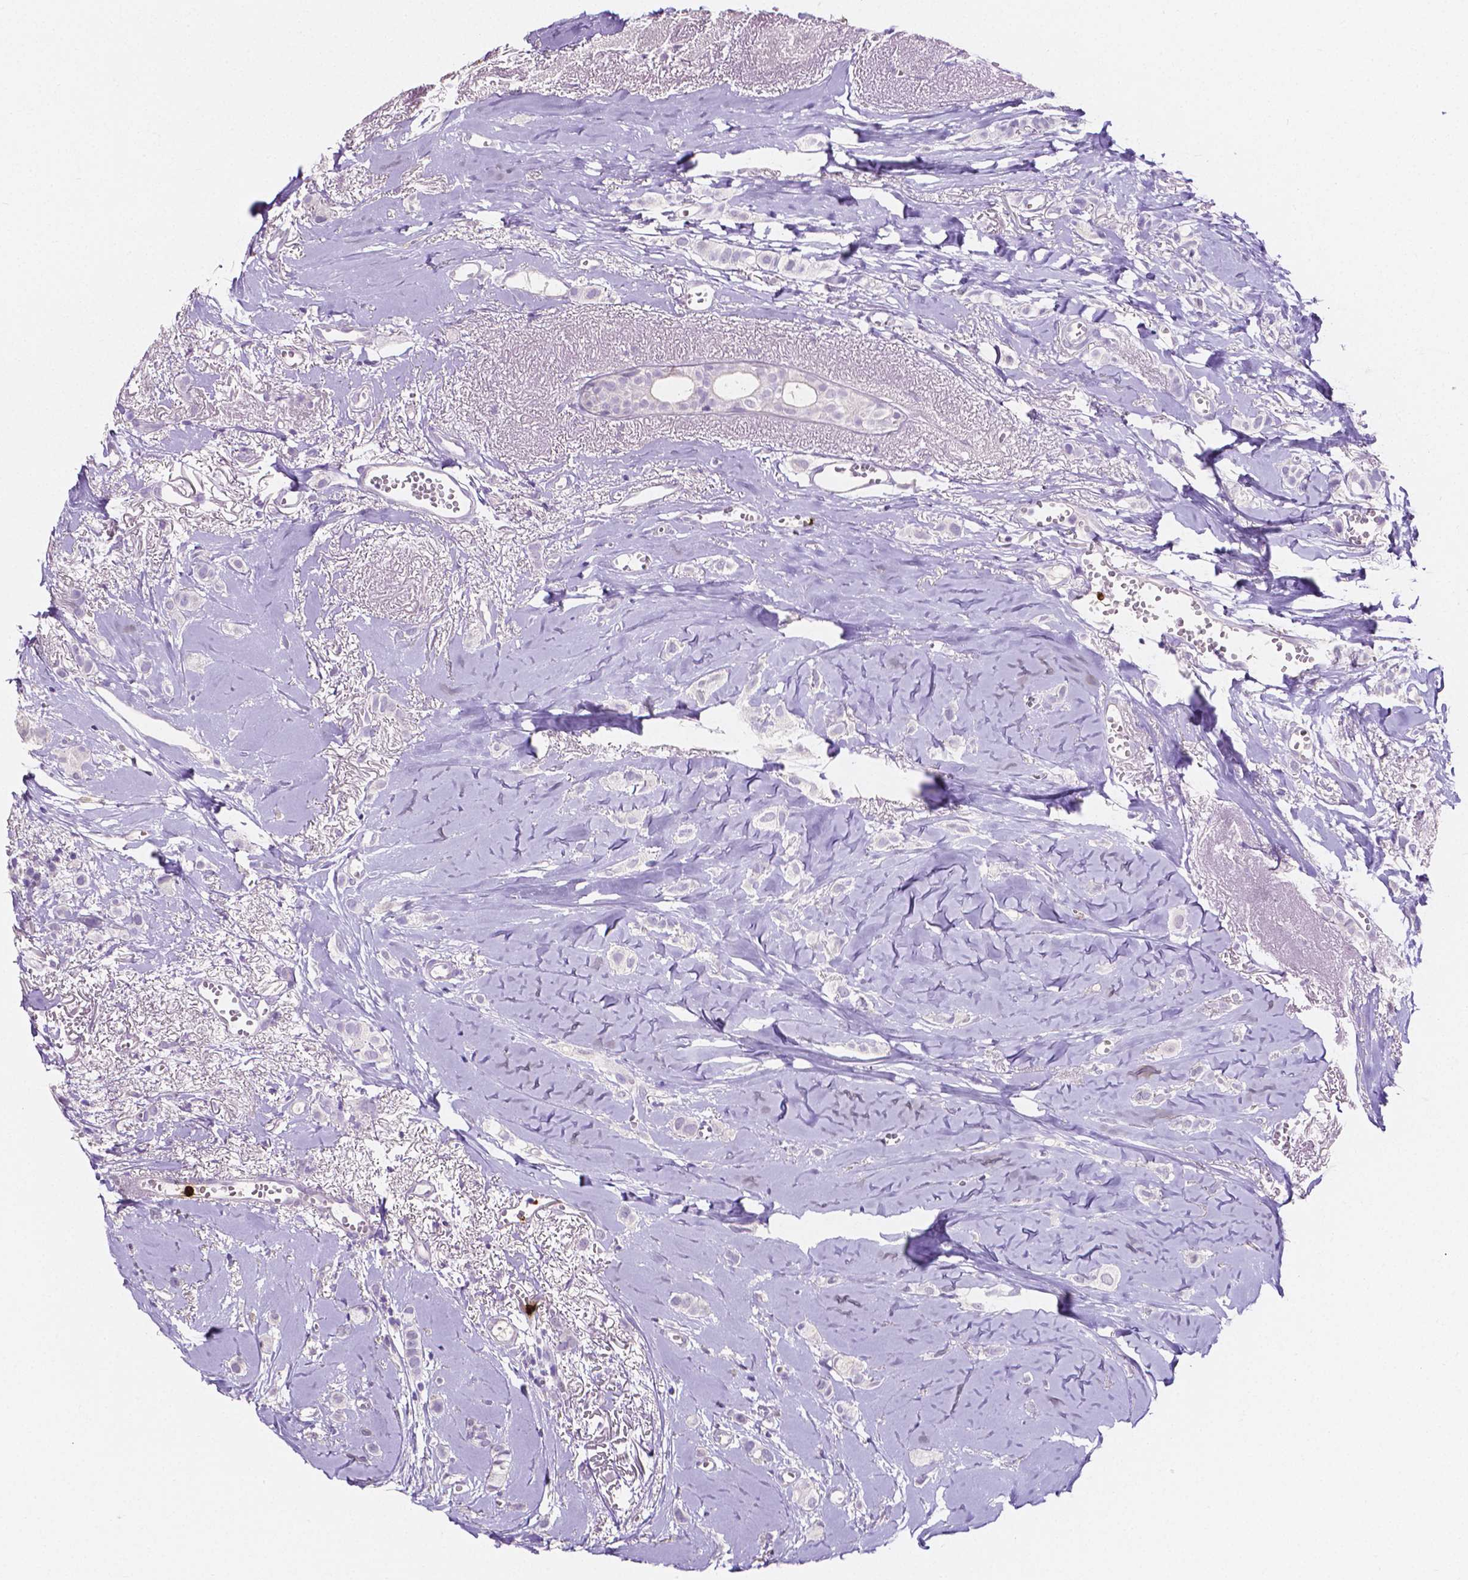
{"staining": {"intensity": "negative", "quantity": "none", "location": "none"}, "tissue": "breast cancer", "cell_type": "Tumor cells", "image_type": "cancer", "snomed": [{"axis": "morphology", "description": "Duct carcinoma"}, {"axis": "topography", "description": "Breast"}], "caption": "This is an immunohistochemistry photomicrograph of human breast cancer. There is no staining in tumor cells.", "gene": "MMP9", "patient": {"sex": "female", "age": 85}}